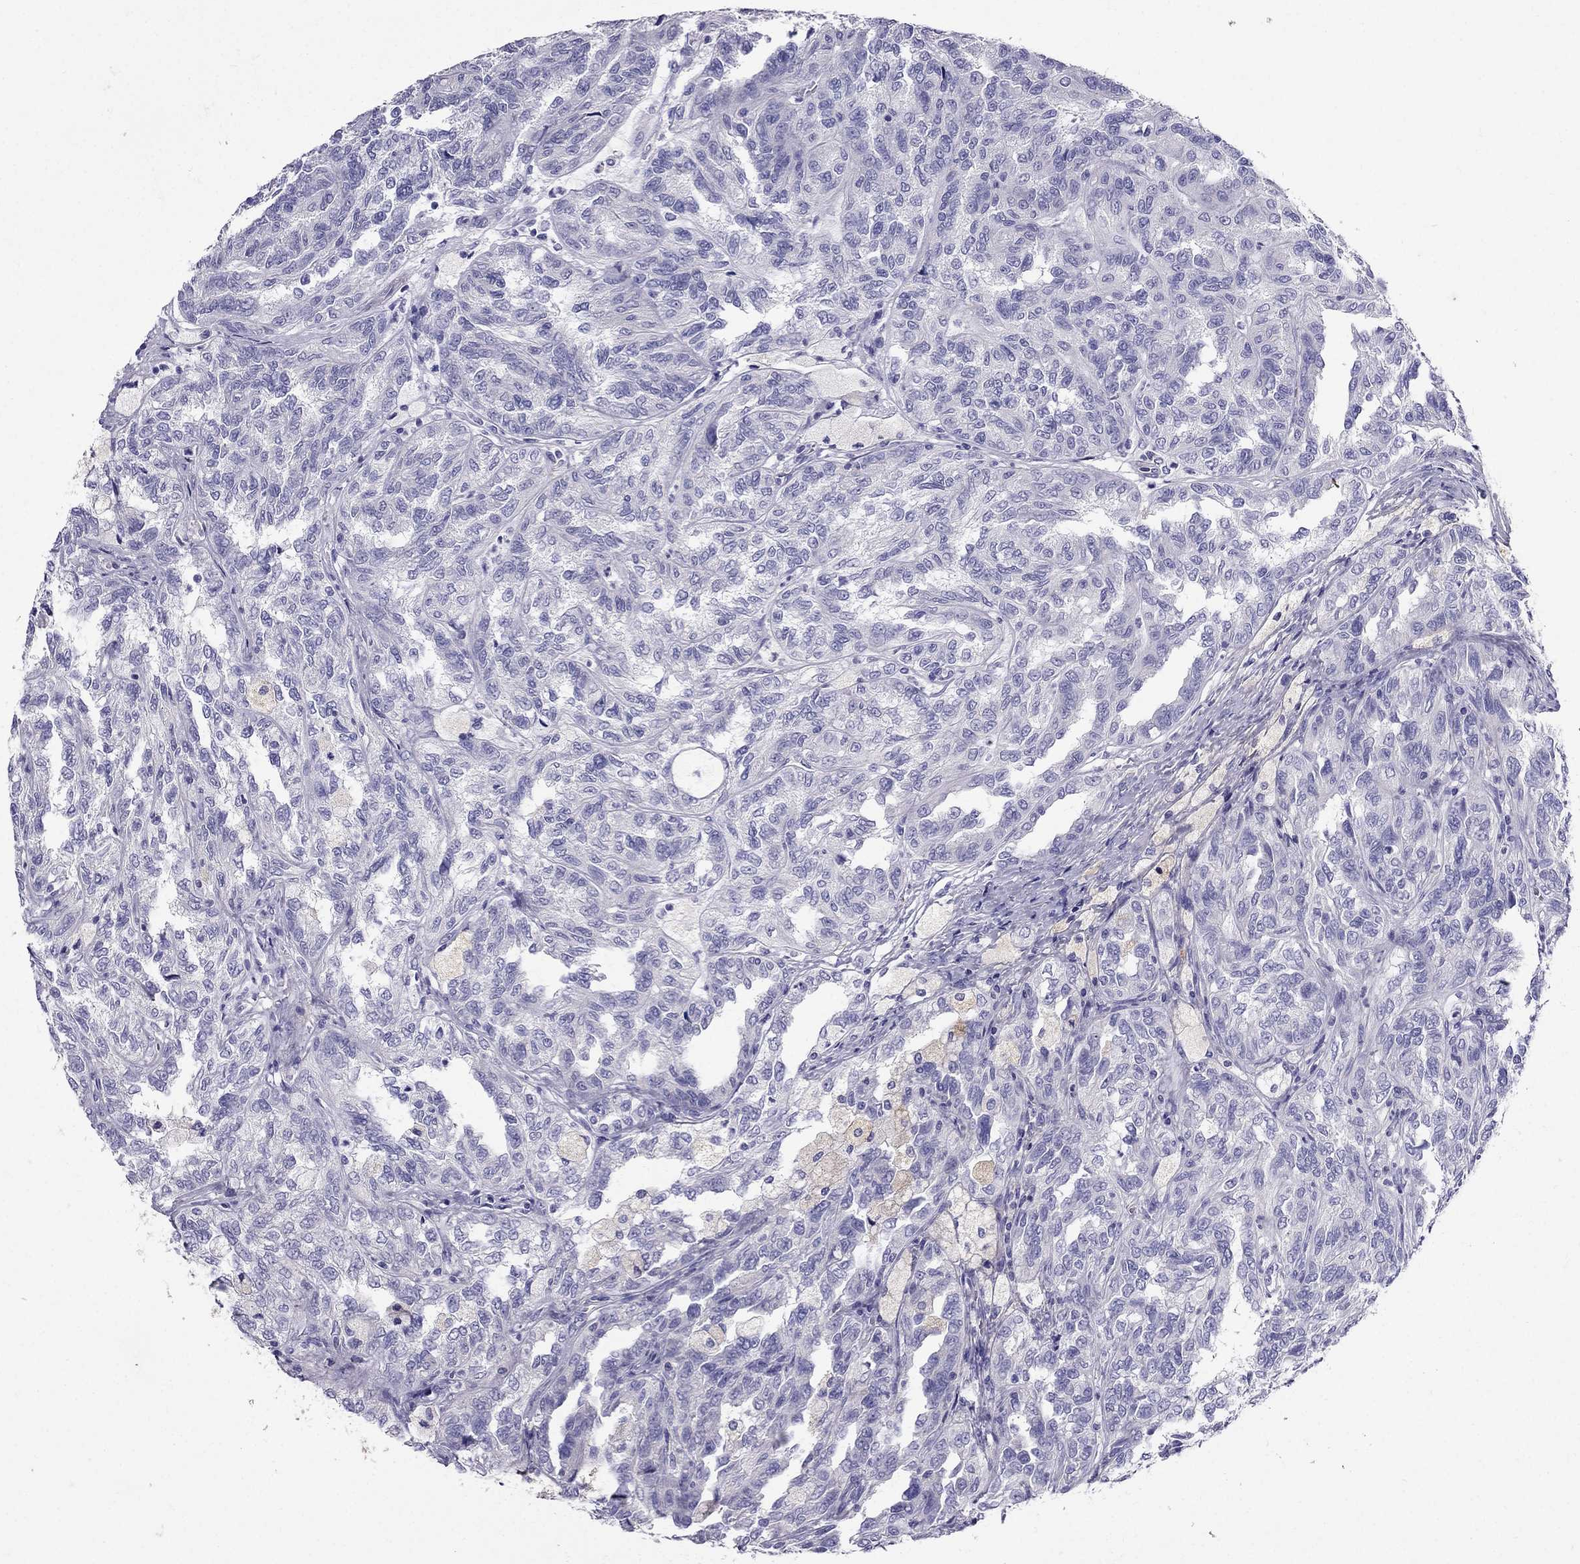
{"staining": {"intensity": "negative", "quantity": "none", "location": "none"}, "tissue": "renal cancer", "cell_type": "Tumor cells", "image_type": "cancer", "snomed": [{"axis": "morphology", "description": "Adenocarcinoma, NOS"}, {"axis": "topography", "description": "Kidney"}], "caption": "Human renal adenocarcinoma stained for a protein using immunohistochemistry (IHC) displays no staining in tumor cells.", "gene": "GPR50", "patient": {"sex": "male", "age": 79}}